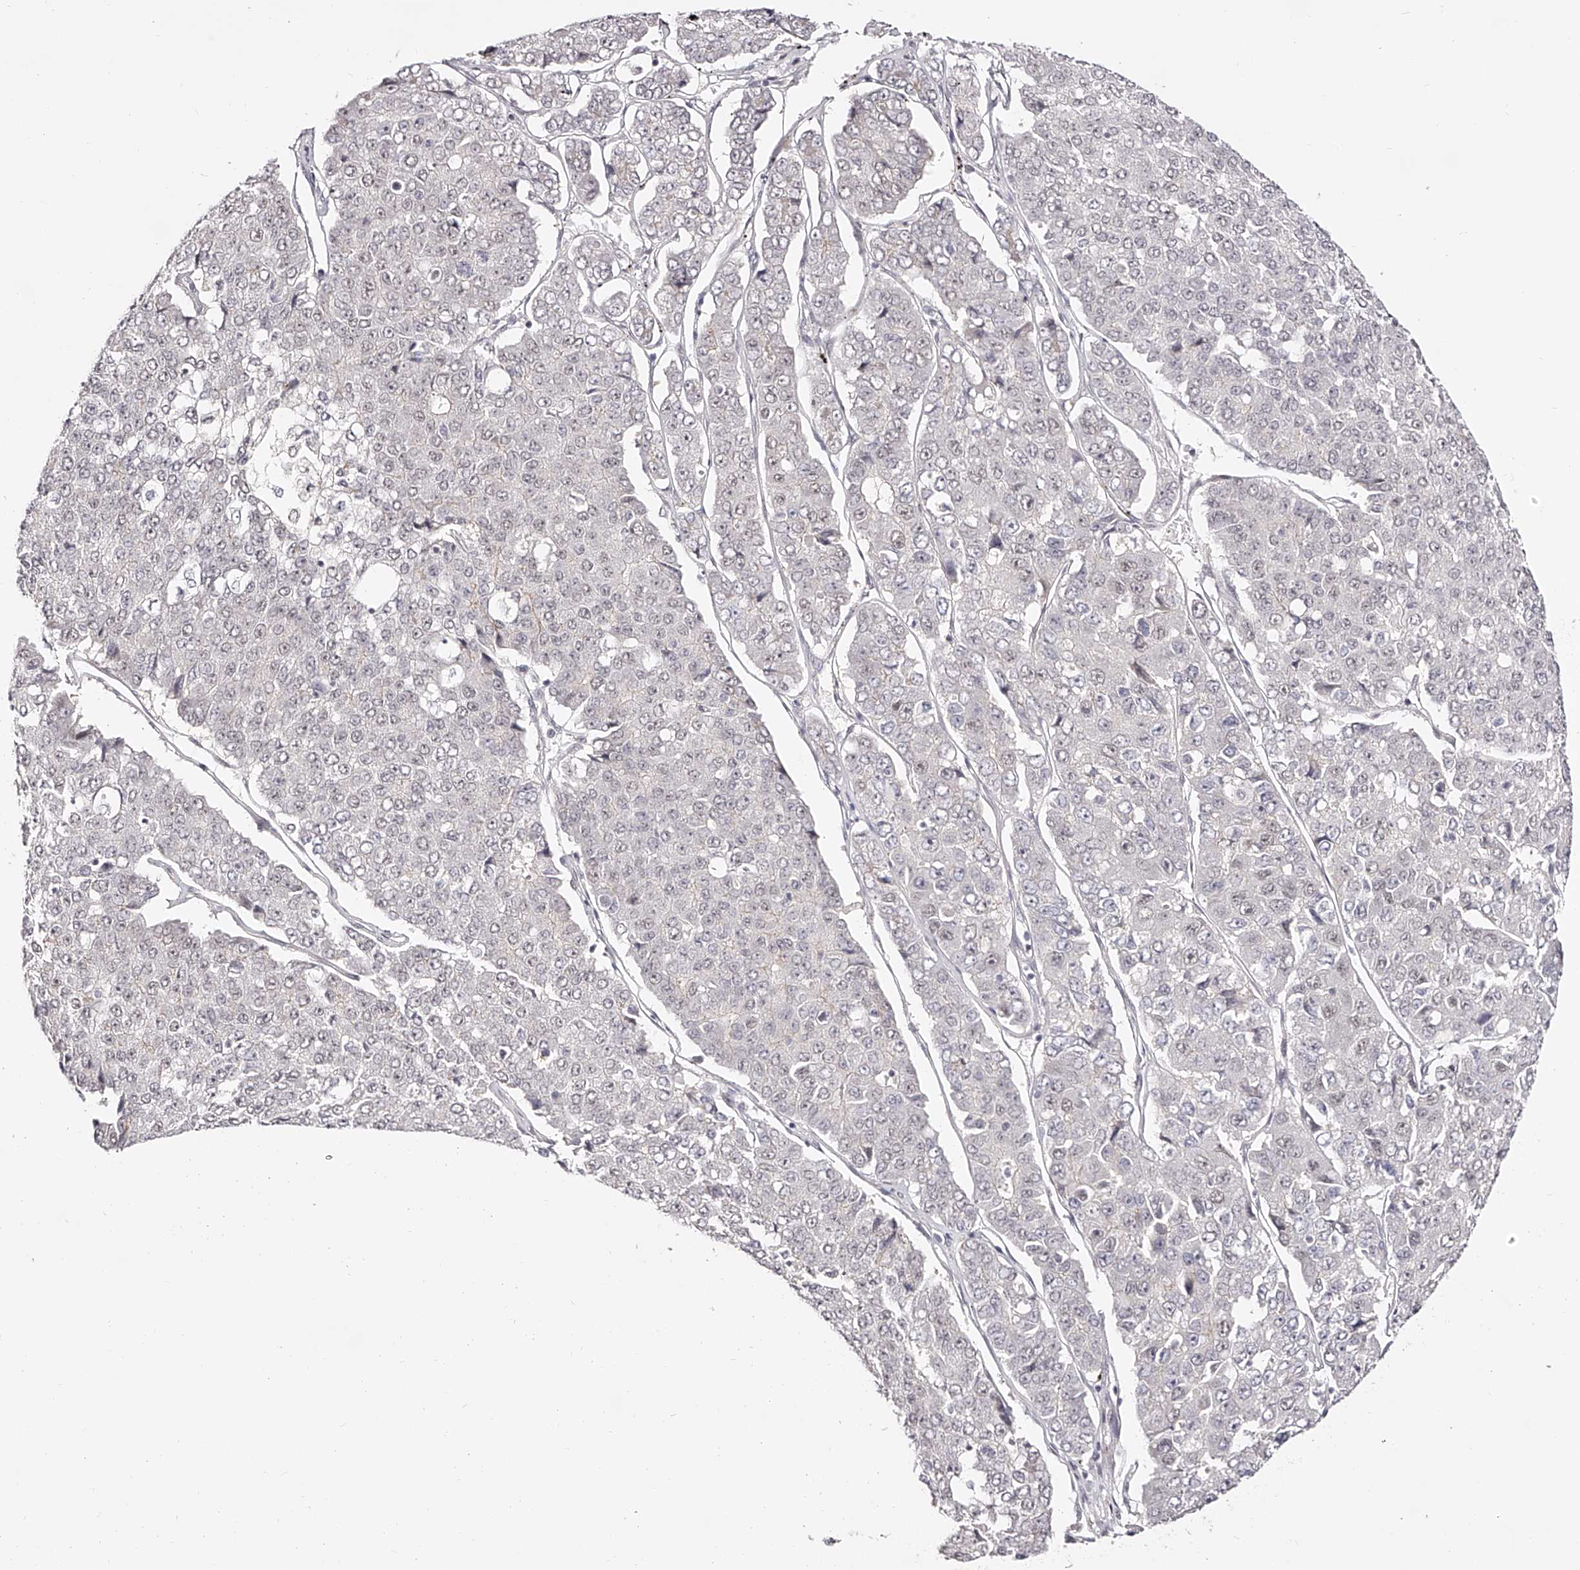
{"staining": {"intensity": "negative", "quantity": "none", "location": "none"}, "tissue": "pancreatic cancer", "cell_type": "Tumor cells", "image_type": "cancer", "snomed": [{"axis": "morphology", "description": "Adenocarcinoma, NOS"}, {"axis": "topography", "description": "Pancreas"}], "caption": "High power microscopy photomicrograph of an immunohistochemistry histopathology image of pancreatic cancer, revealing no significant expression in tumor cells.", "gene": "USF3", "patient": {"sex": "male", "age": 50}}